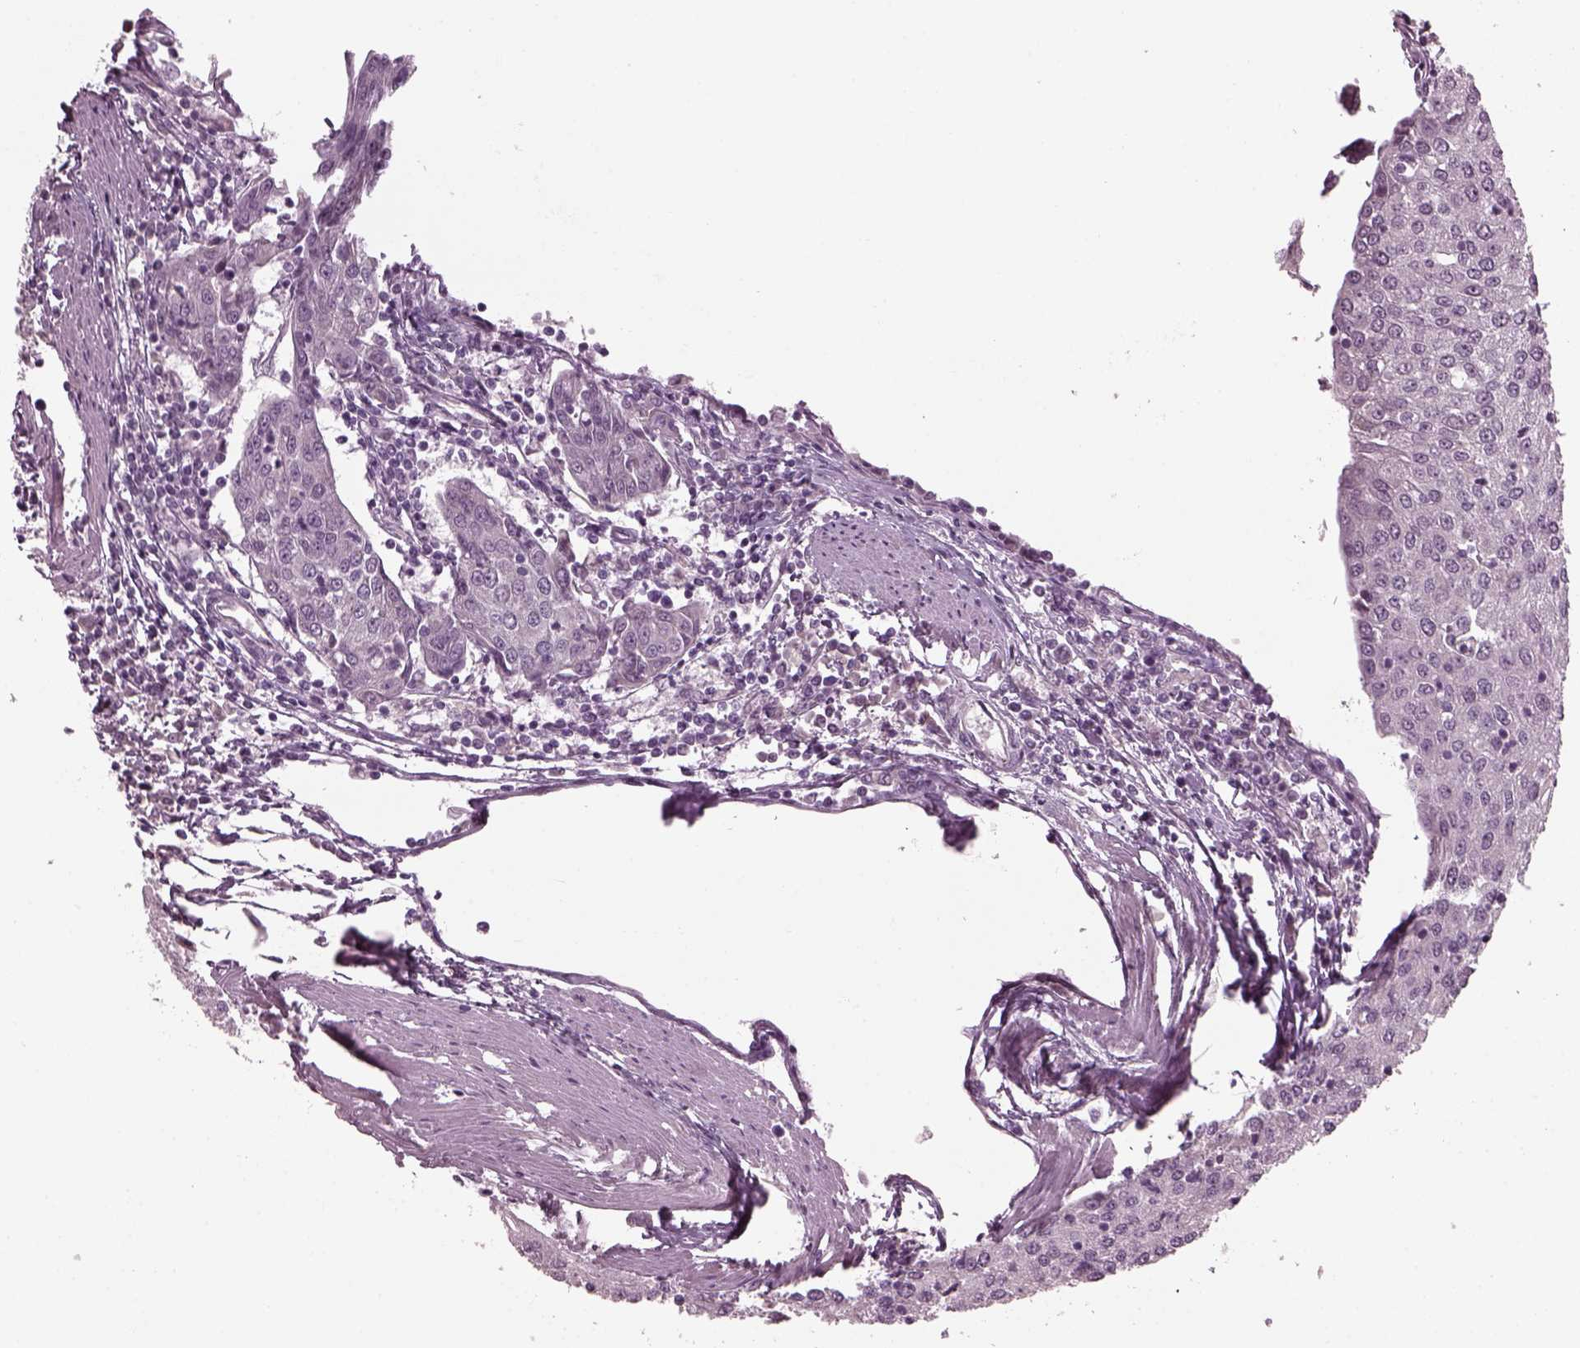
{"staining": {"intensity": "negative", "quantity": "none", "location": "none"}, "tissue": "urothelial cancer", "cell_type": "Tumor cells", "image_type": "cancer", "snomed": [{"axis": "morphology", "description": "Urothelial carcinoma, High grade"}, {"axis": "topography", "description": "Urinary bladder"}], "caption": "A histopathology image of high-grade urothelial carcinoma stained for a protein exhibits no brown staining in tumor cells.", "gene": "CLCN4", "patient": {"sex": "female", "age": 85}}